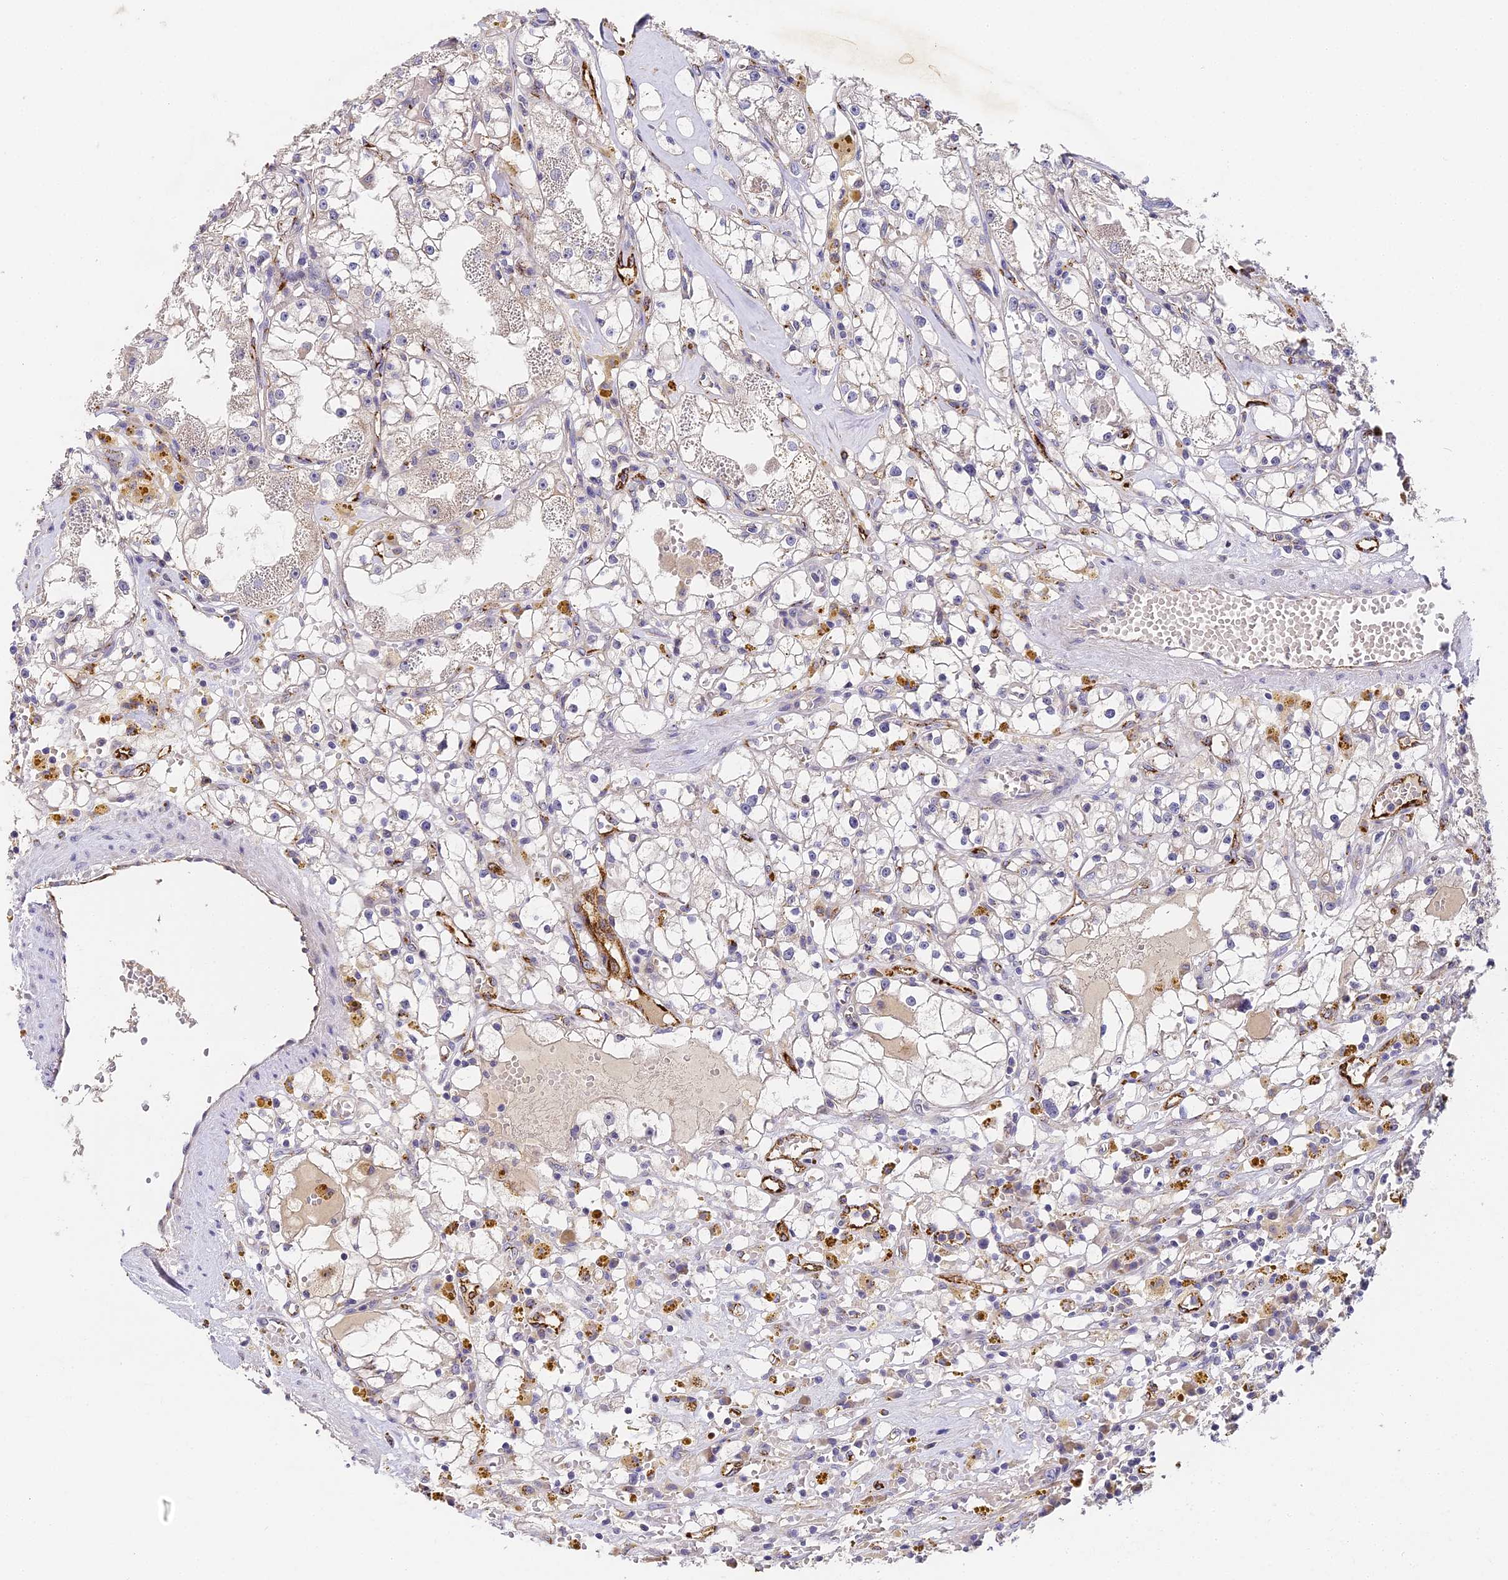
{"staining": {"intensity": "negative", "quantity": "none", "location": "none"}, "tissue": "renal cancer", "cell_type": "Tumor cells", "image_type": "cancer", "snomed": [{"axis": "morphology", "description": "Adenocarcinoma, NOS"}, {"axis": "topography", "description": "Kidney"}], "caption": "IHC photomicrograph of neoplastic tissue: human renal cancer (adenocarcinoma) stained with DAB exhibits no significant protein positivity in tumor cells.", "gene": "DNAAF10", "patient": {"sex": "male", "age": 56}}